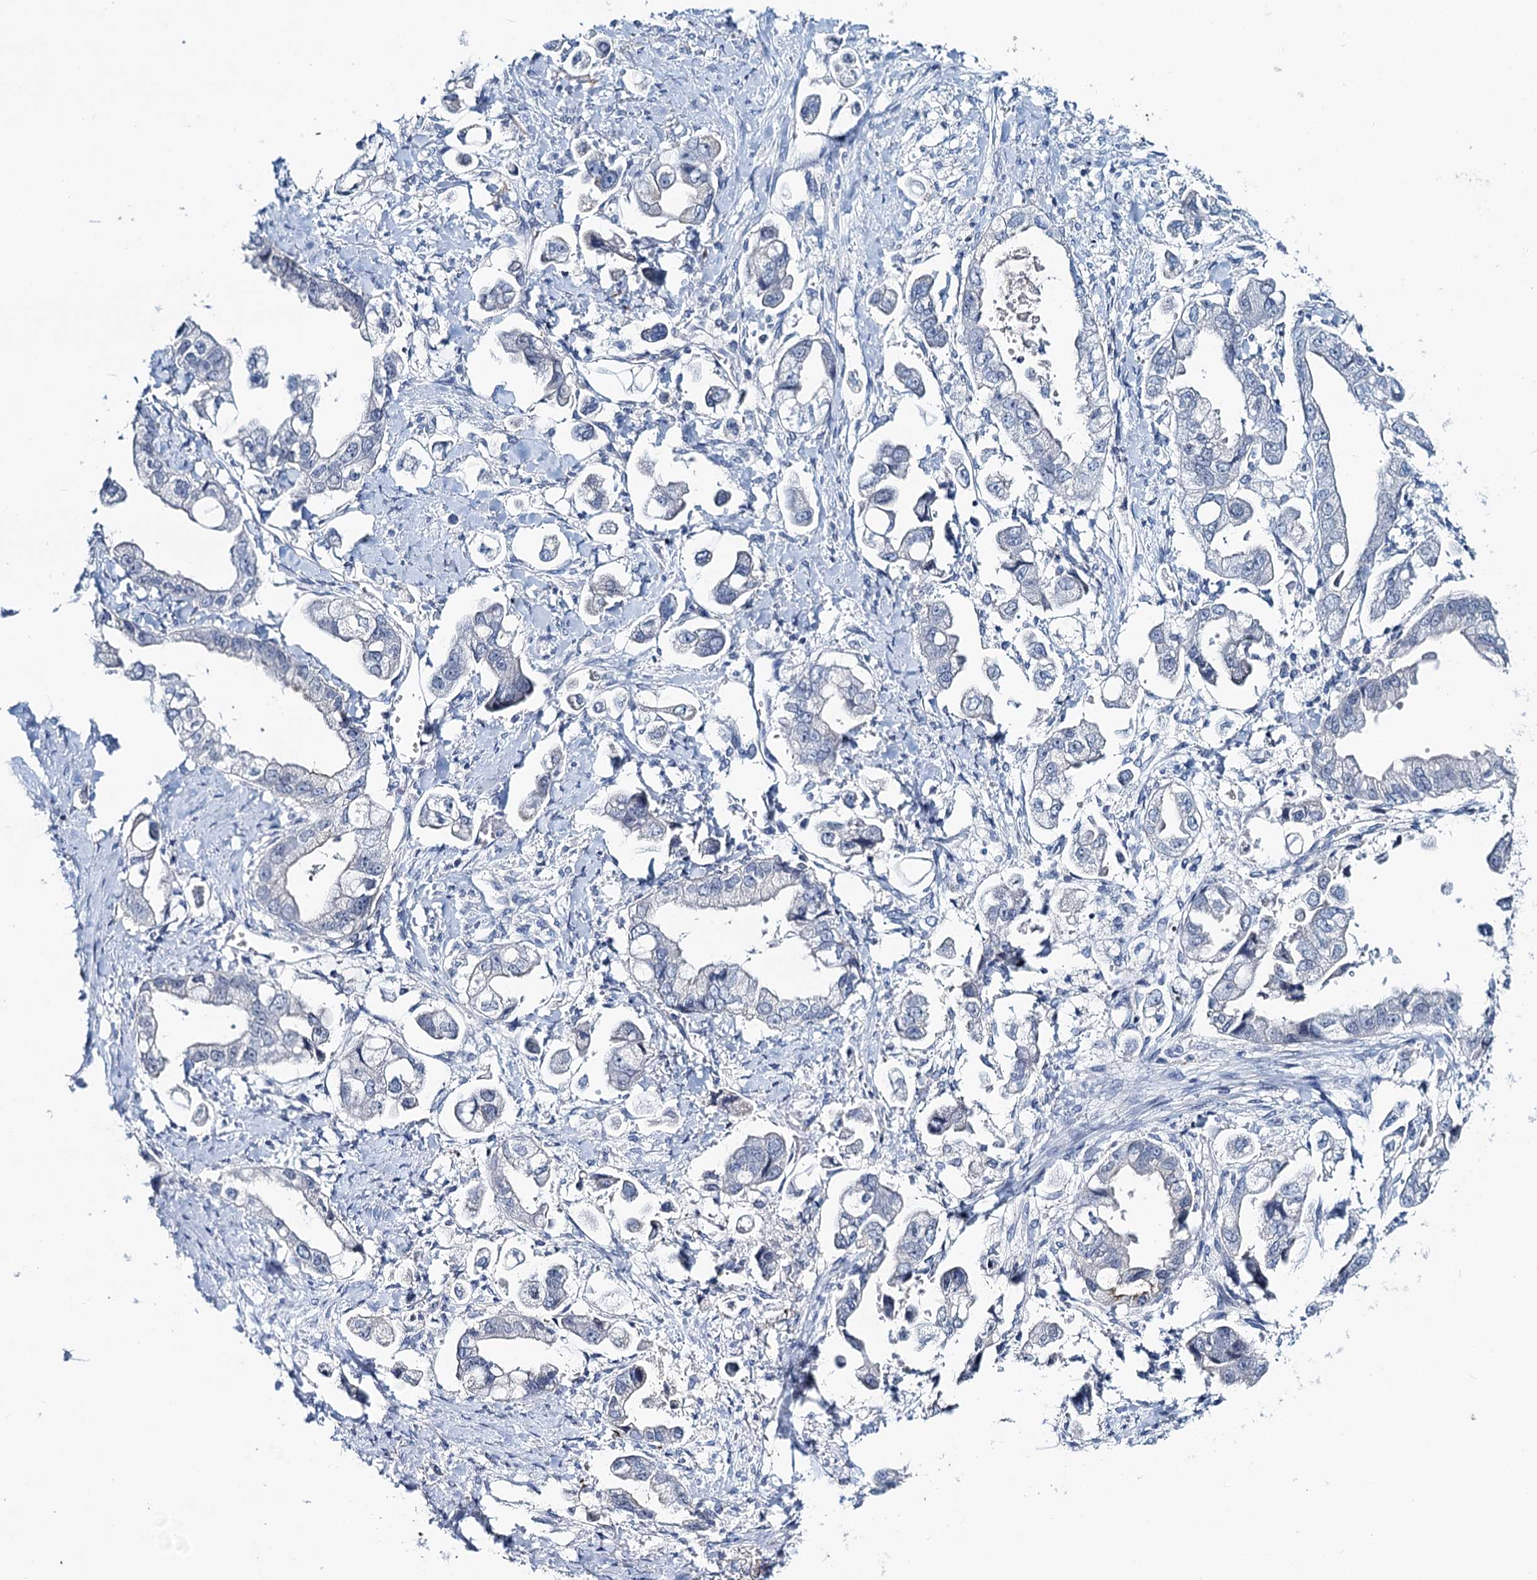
{"staining": {"intensity": "negative", "quantity": "none", "location": "none"}, "tissue": "stomach cancer", "cell_type": "Tumor cells", "image_type": "cancer", "snomed": [{"axis": "morphology", "description": "Adenocarcinoma, NOS"}, {"axis": "topography", "description": "Stomach"}], "caption": "Tumor cells are negative for brown protein staining in stomach cancer.", "gene": "TOX3", "patient": {"sex": "male", "age": 62}}